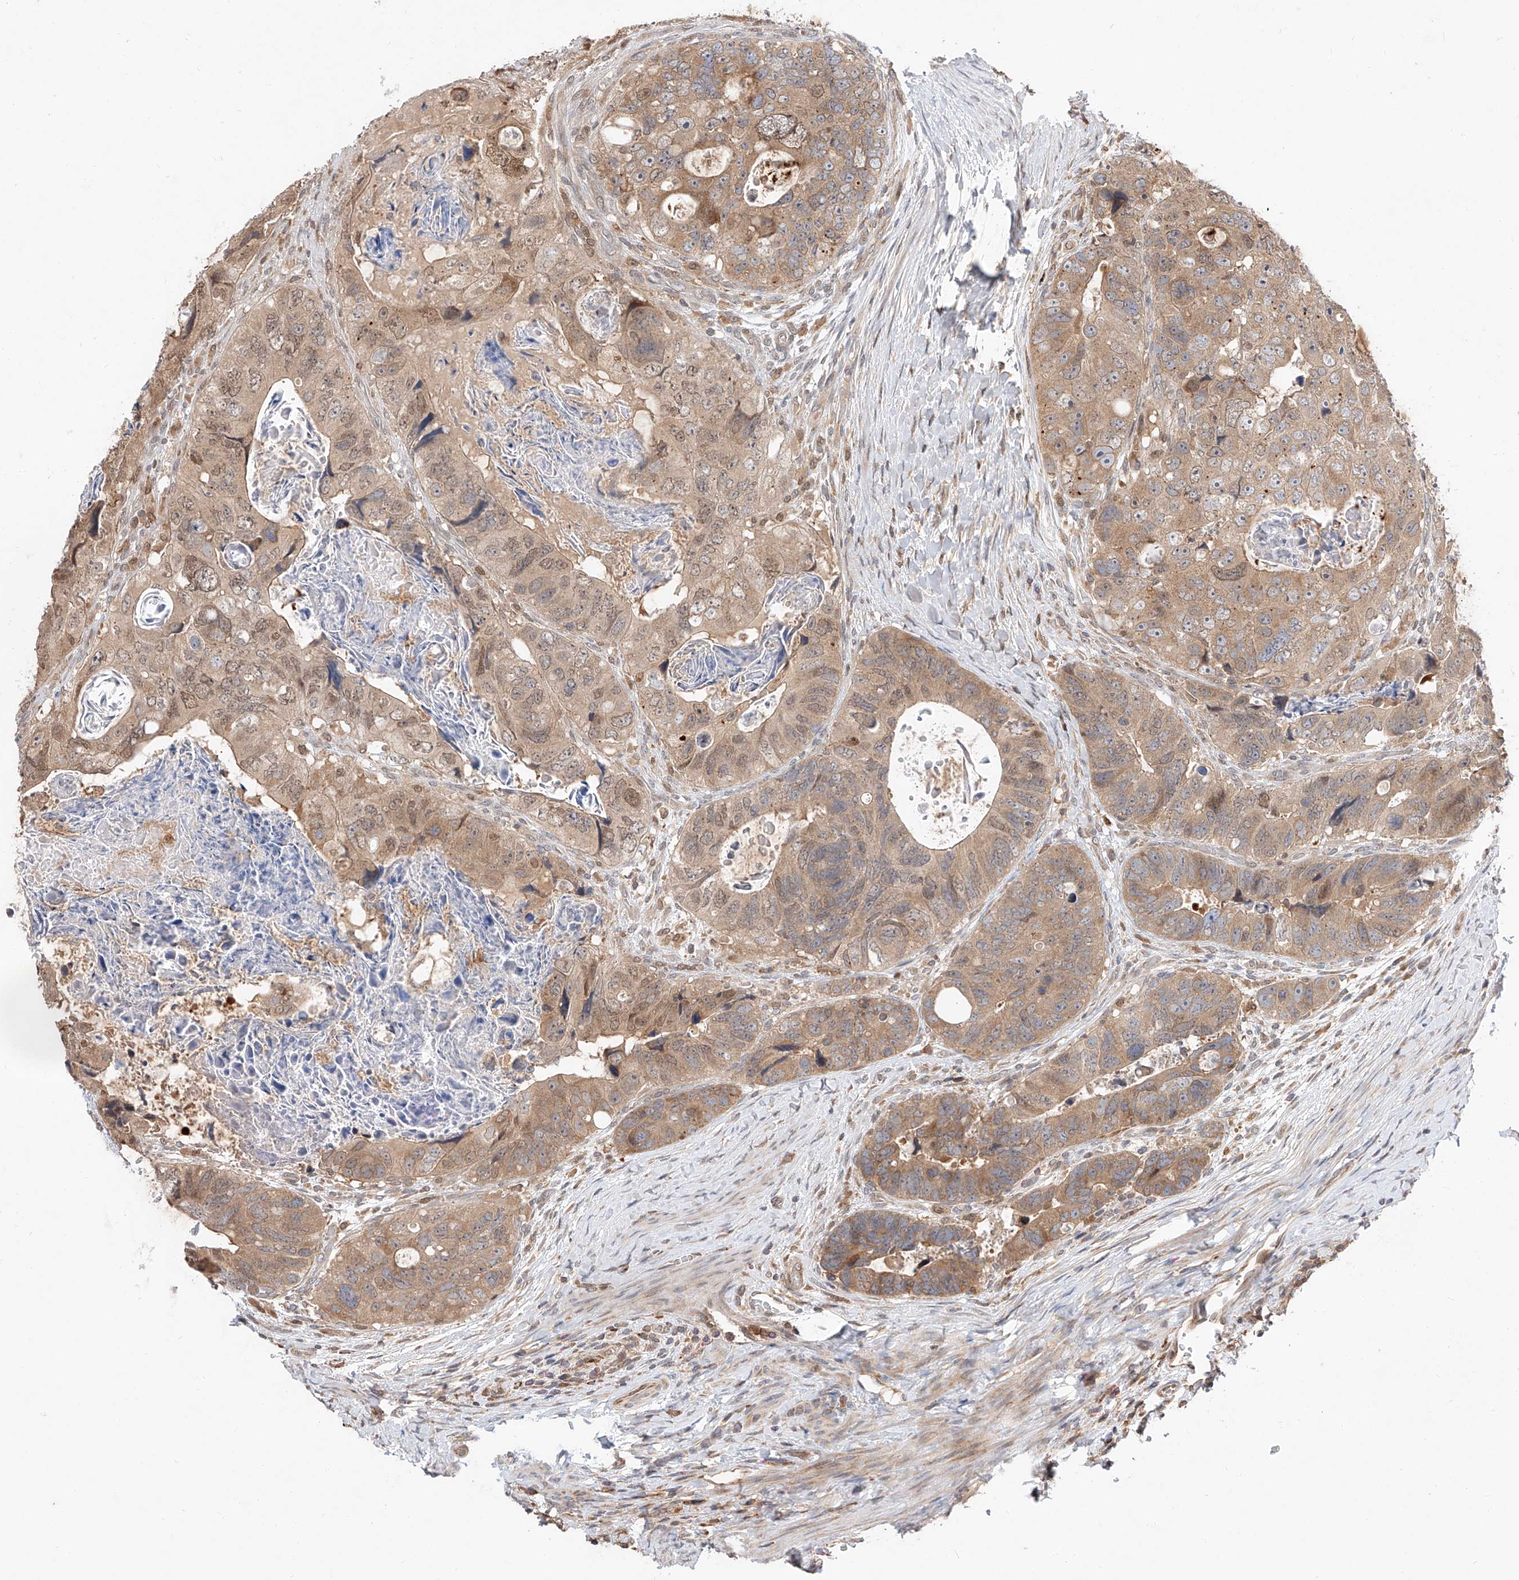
{"staining": {"intensity": "moderate", "quantity": ">75%", "location": "cytoplasmic/membranous"}, "tissue": "colorectal cancer", "cell_type": "Tumor cells", "image_type": "cancer", "snomed": [{"axis": "morphology", "description": "Adenocarcinoma, NOS"}, {"axis": "topography", "description": "Rectum"}], "caption": "Adenocarcinoma (colorectal) tissue displays moderate cytoplasmic/membranous expression in approximately >75% of tumor cells, visualized by immunohistochemistry.", "gene": "DIRAS3", "patient": {"sex": "male", "age": 59}}